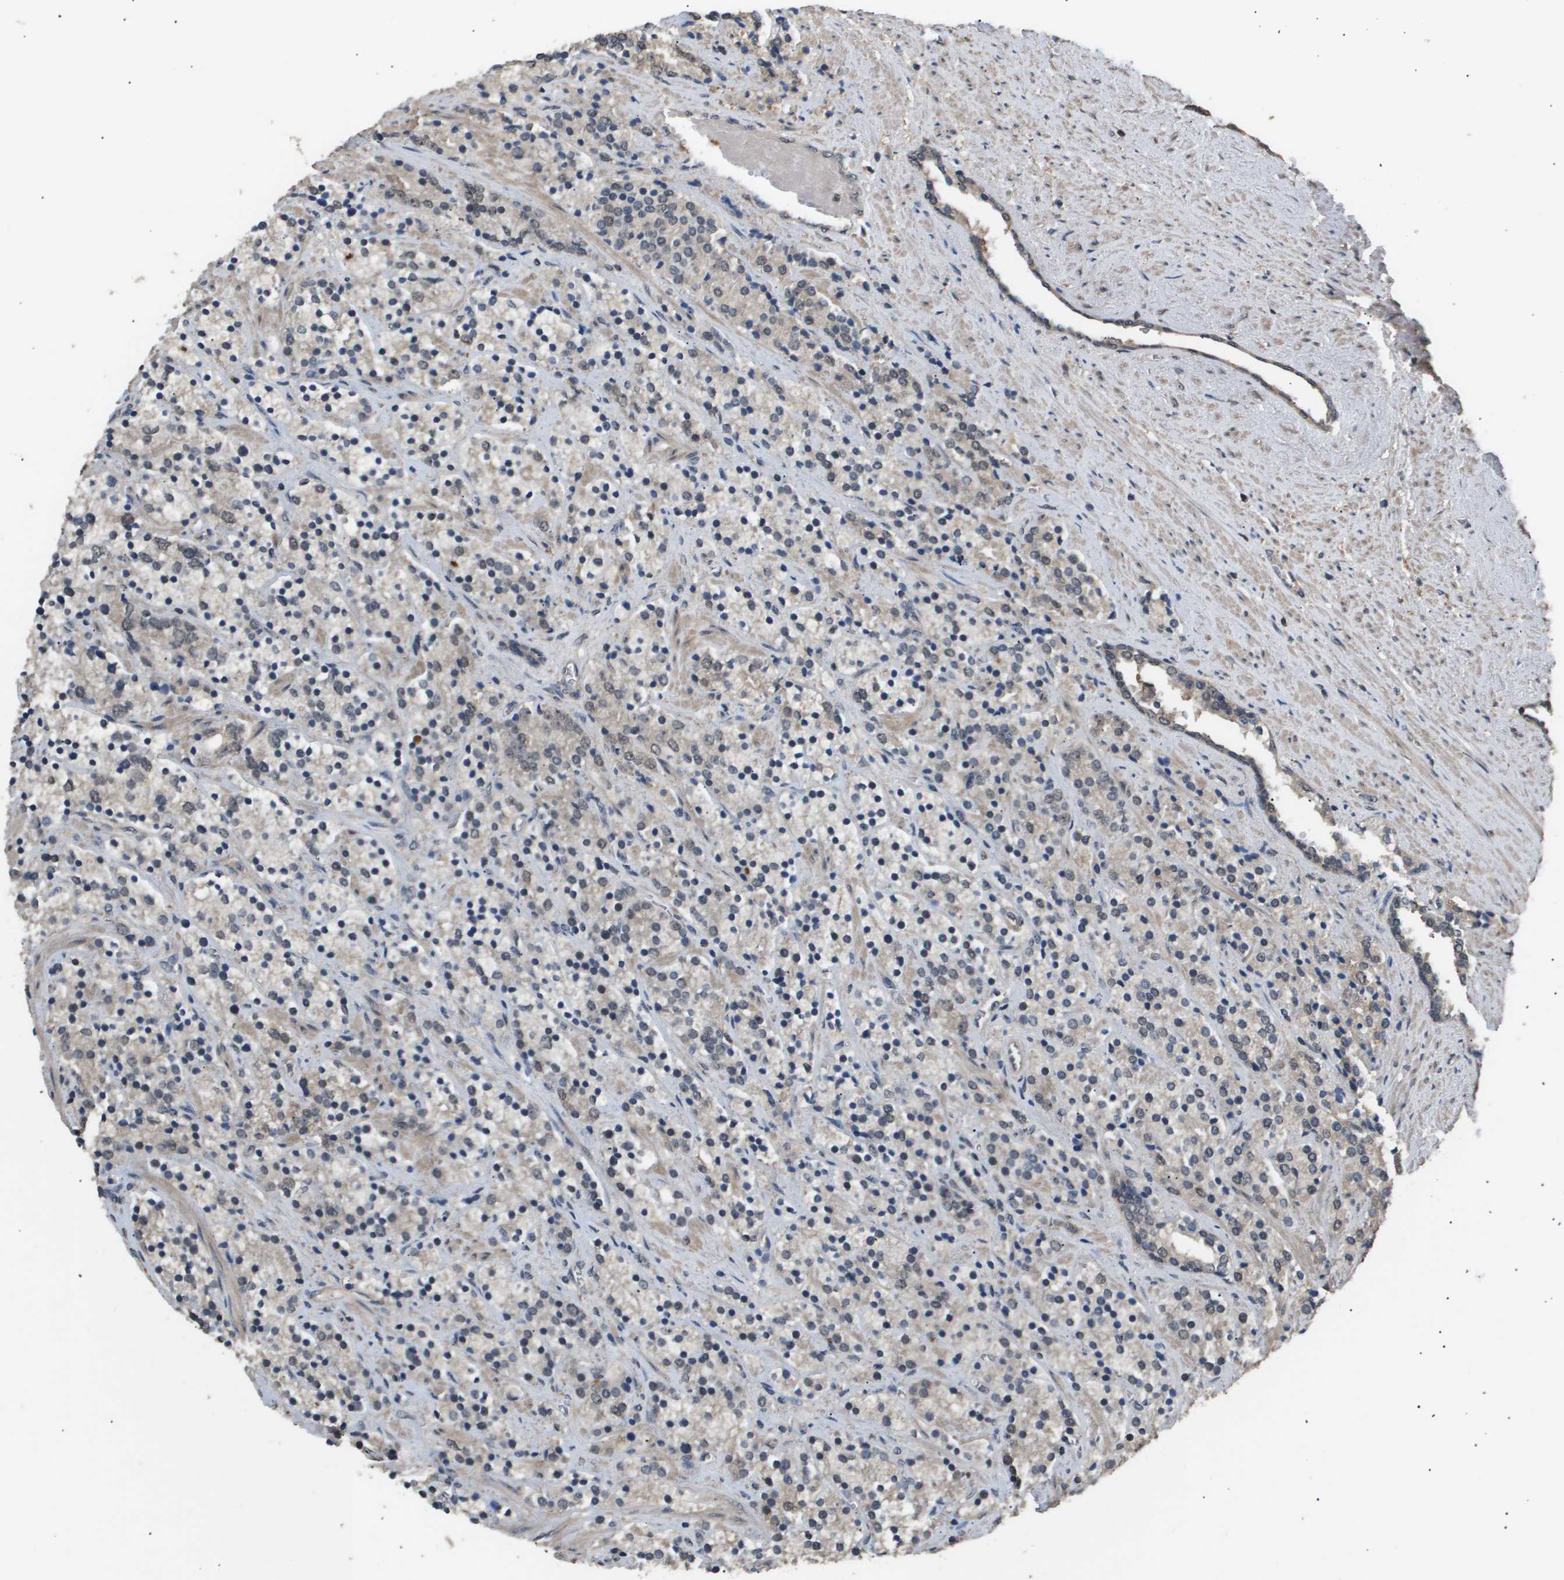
{"staining": {"intensity": "weak", "quantity": ">75%", "location": "cytoplasmic/membranous,nuclear"}, "tissue": "prostate cancer", "cell_type": "Tumor cells", "image_type": "cancer", "snomed": [{"axis": "morphology", "description": "Adenocarcinoma, High grade"}, {"axis": "topography", "description": "Prostate"}], "caption": "This histopathology image reveals IHC staining of human prostate high-grade adenocarcinoma, with low weak cytoplasmic/membranous and nuclear expression in about >75% of tumor cells.", "gene": "ING1", "patient": {"sex": "male", "age": 71}}